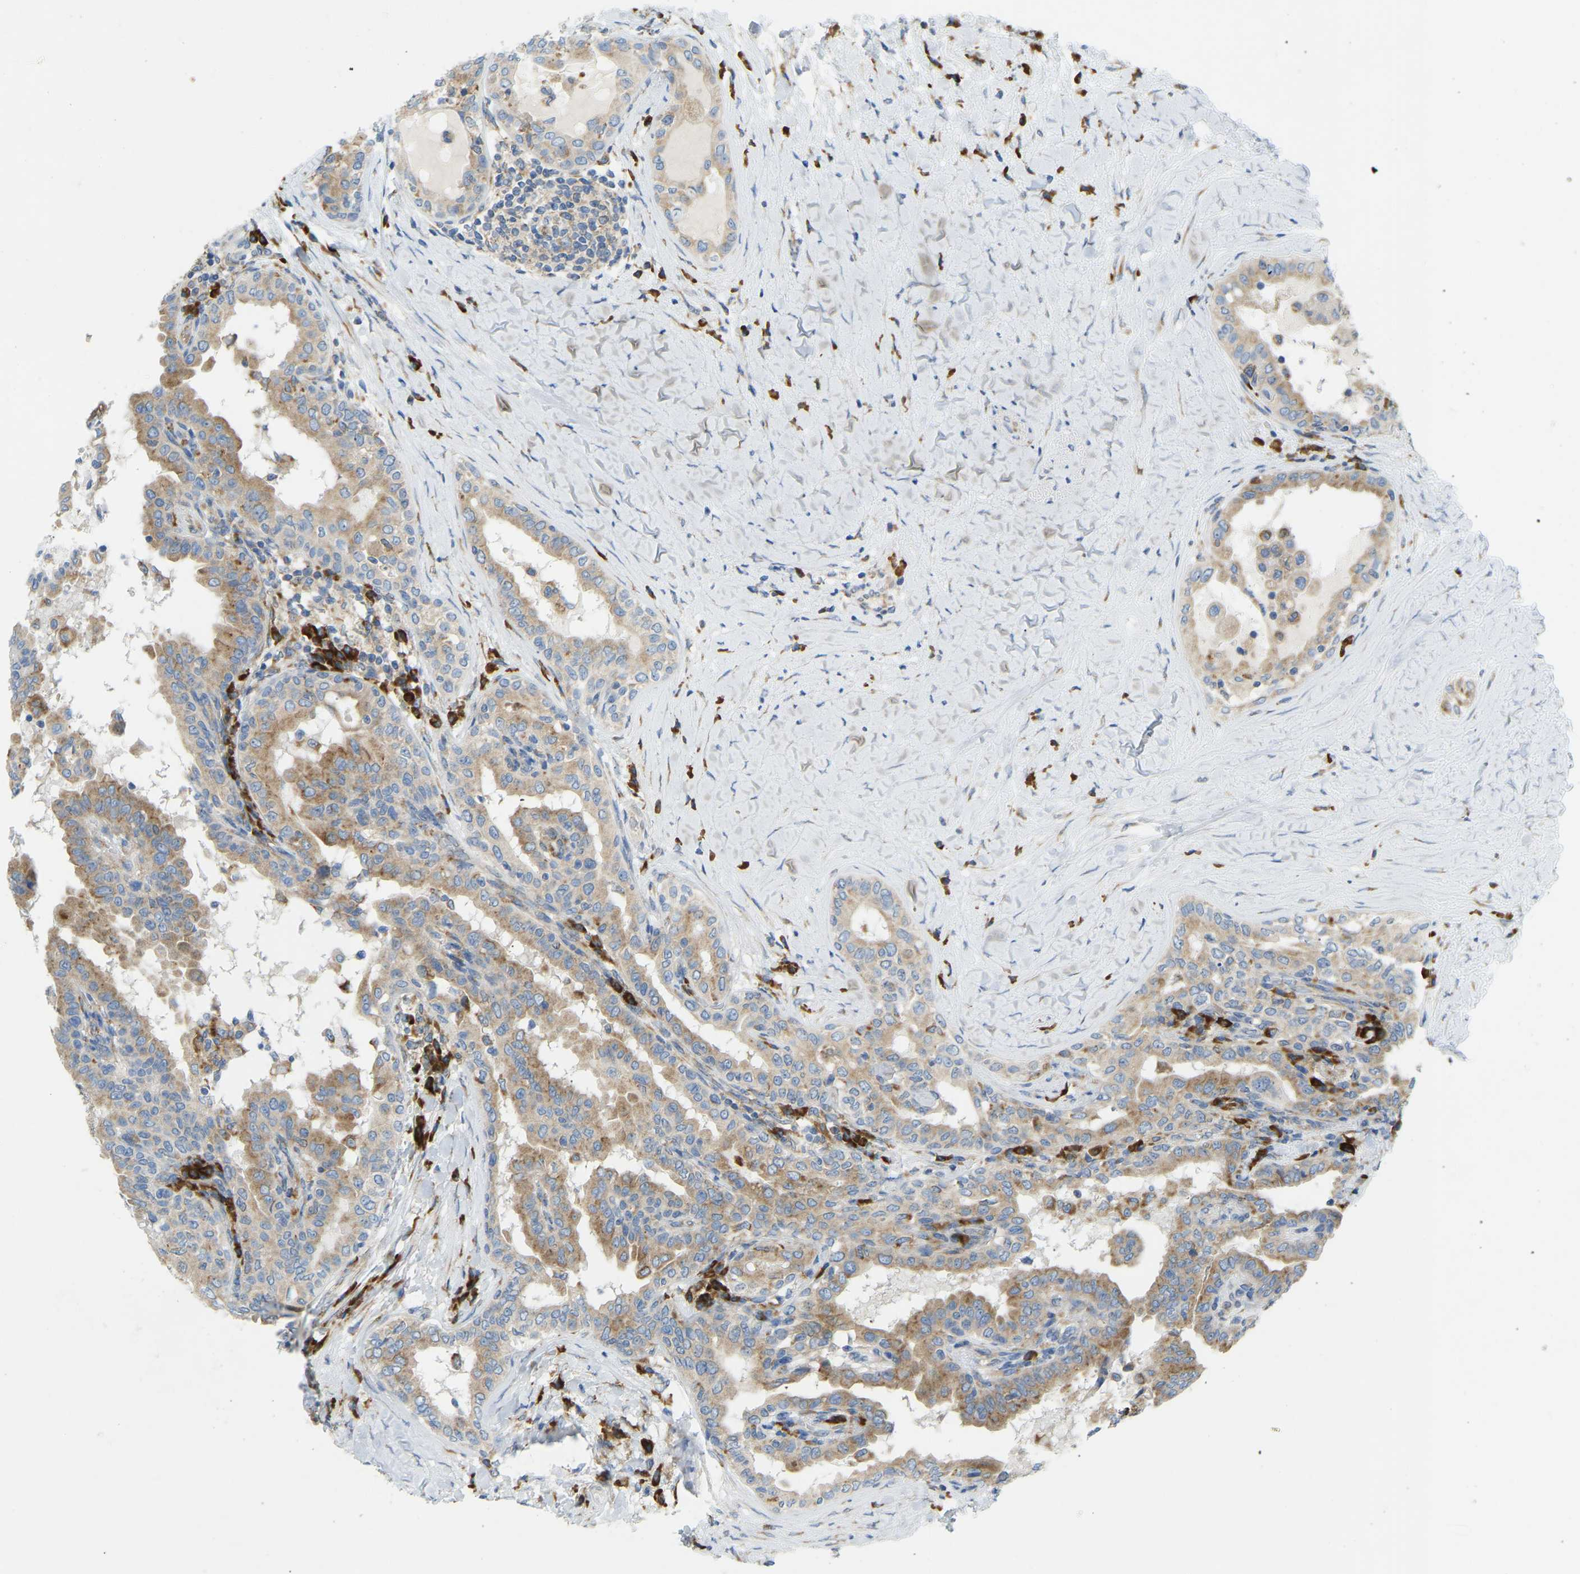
{"staining": {"intensity": "strong", "quantity": ">75%", "location": "cytoplasmic/membranous"}, "tissue": "thyroid cancer", "cell_type": "Tumor cells", "image_type": "cancer", "snomed": [{"axis": "morphology", "description": "Papillary adenocarcinoma, NOS"}, {"axis": "topography", "description": "Thyroid gland"}], "caption": "Tumor cells reveal high levels of strong cytoplasmic/membranous expression in about >75% of cells in human papillary adenocarcinoma (thyroid).", "gene": "SND1", "patient": {"sex": "male", "age": 33}}